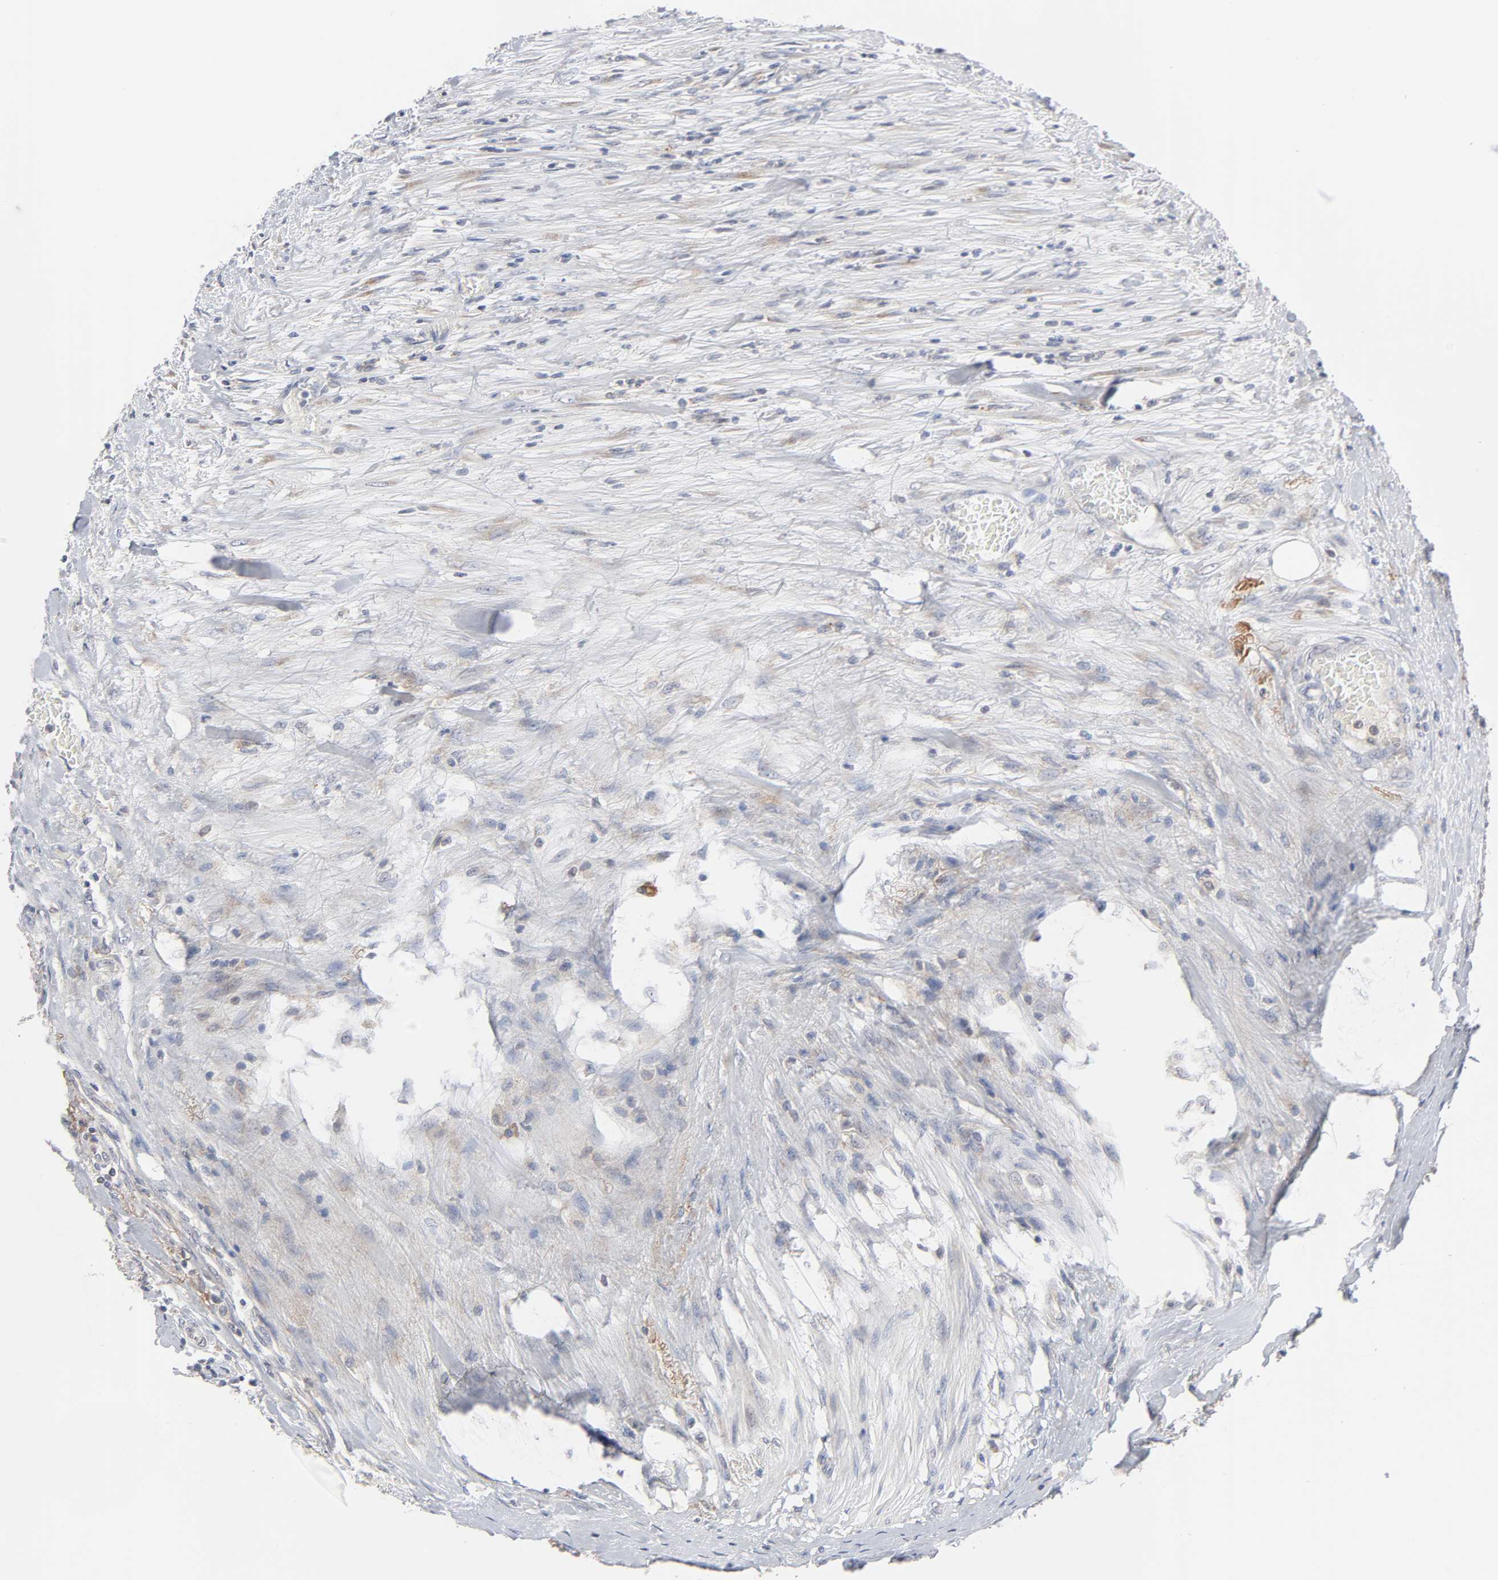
{"staining": {"intensity": "weak", "quantity": "25%-75%", "location": "cytoplasmic/membranous"}, "tissue": "colorectal cancer", "cell_type": "Tumor cells", "image_type": "cancer", "snomed": [{"axis": "morphology", "description": "Adenocarcinoma, NOS"}, {"axis": "topography", "description": "Colon"}], "caption": "A high-resolution image shows immunohistochemistry staining of colorectal cancer, which demonstrates weak cytoplasmic/membranous positivity in about 25%-75% of tumor cells.", "gene": "IL4R", "patient": {"sex": "female", "age": 86}}